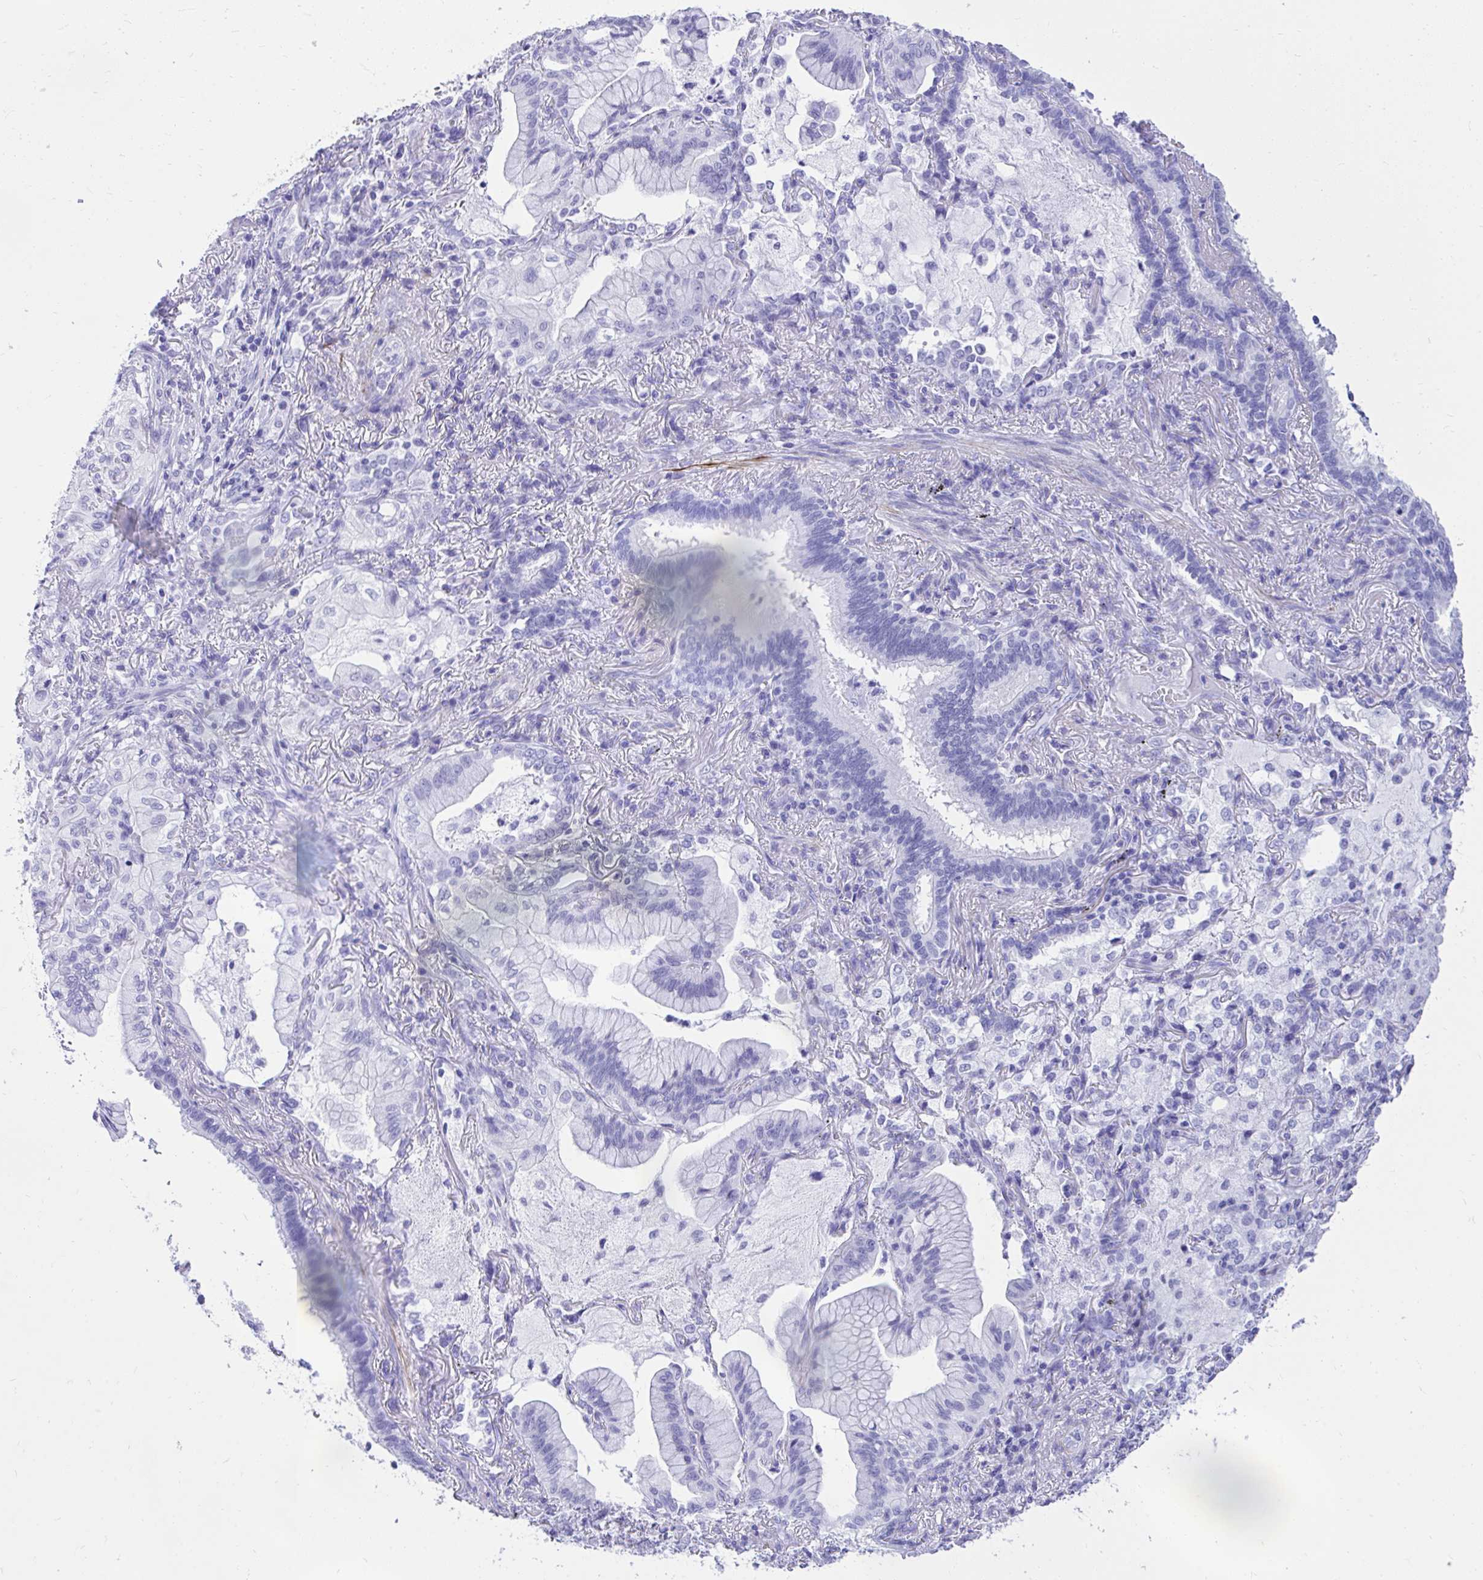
{"staining": {"intensity": "negative", "quantity": "none", "location": "none"}, "tissue": "lung cancer", "cell_type": "Tumor cells", "image_type": "cancer", "snomed": [{"axis": "morphology", "description": "Adenocarcinoma, NOS"}, {"axis": "topography", "description": "Lung"}], "caption": "IHC photomicrograph of neoplastic tissue: human lung cancer (adenocarcinoma) stained with DAB (3,3'-diaminobenzidine) exhibits no significant protein staining in tumor cells.", "gene": "KCNN4", "patient": {"sex": "male", "age": 77}}